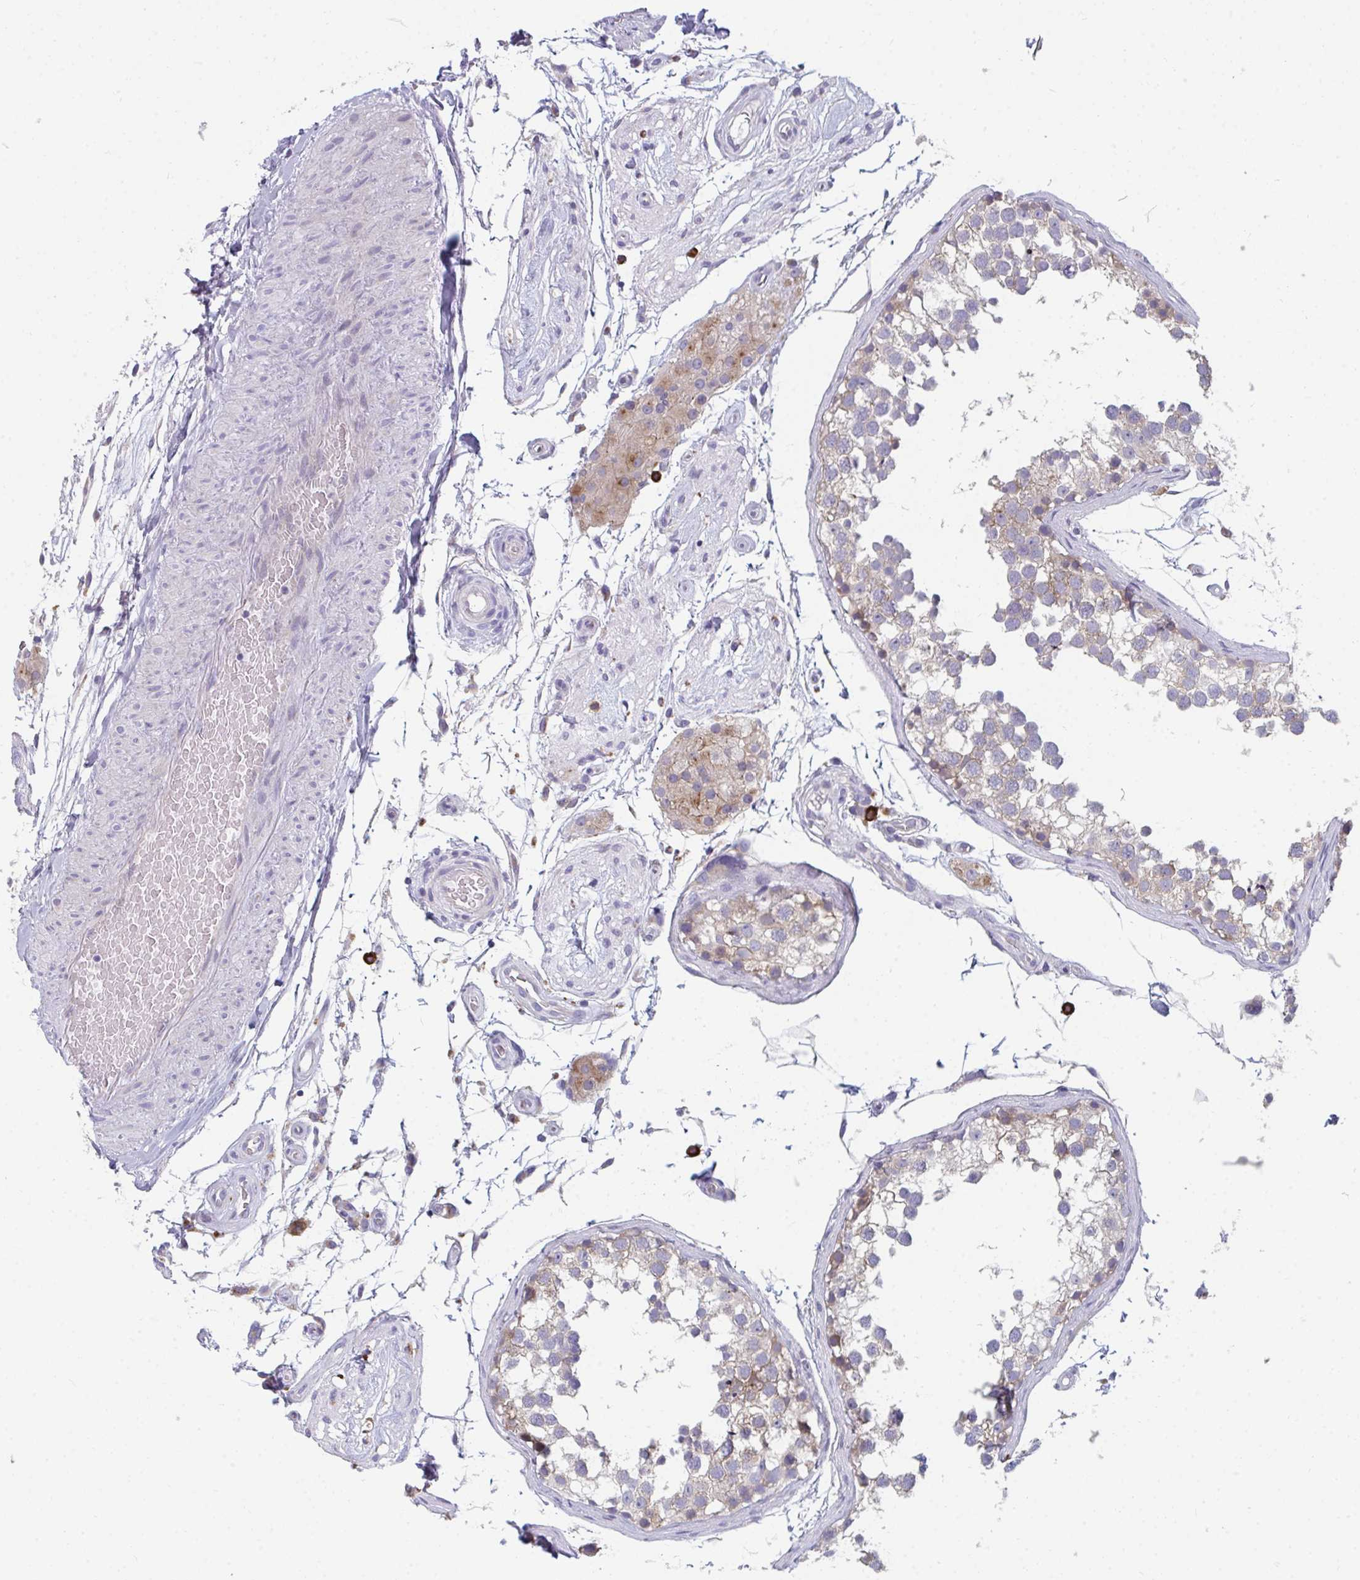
{"staining": {"intensity": "weak", "quantity": "<25%", "location": "cytoplasmic/membranous"}, "tissue": "testis", "cell_type": "Cells in seminiferous ducts", "image_type": "normal", "snomed": [{"axis": "morphology", "description": "Normal tissue, NOS"}, {"axis": "morphology", "description": "Seminoma, NOS"}, {"axis": "topography", "description": "Testis"}], "caption": "This is an immunohistochemistry (IHC) micrograph of benign human testis. There is no staining in cells in seminiferous ducts.", "gene": "EIF1AD", "patient": {"sex": "male", "age": 65}}